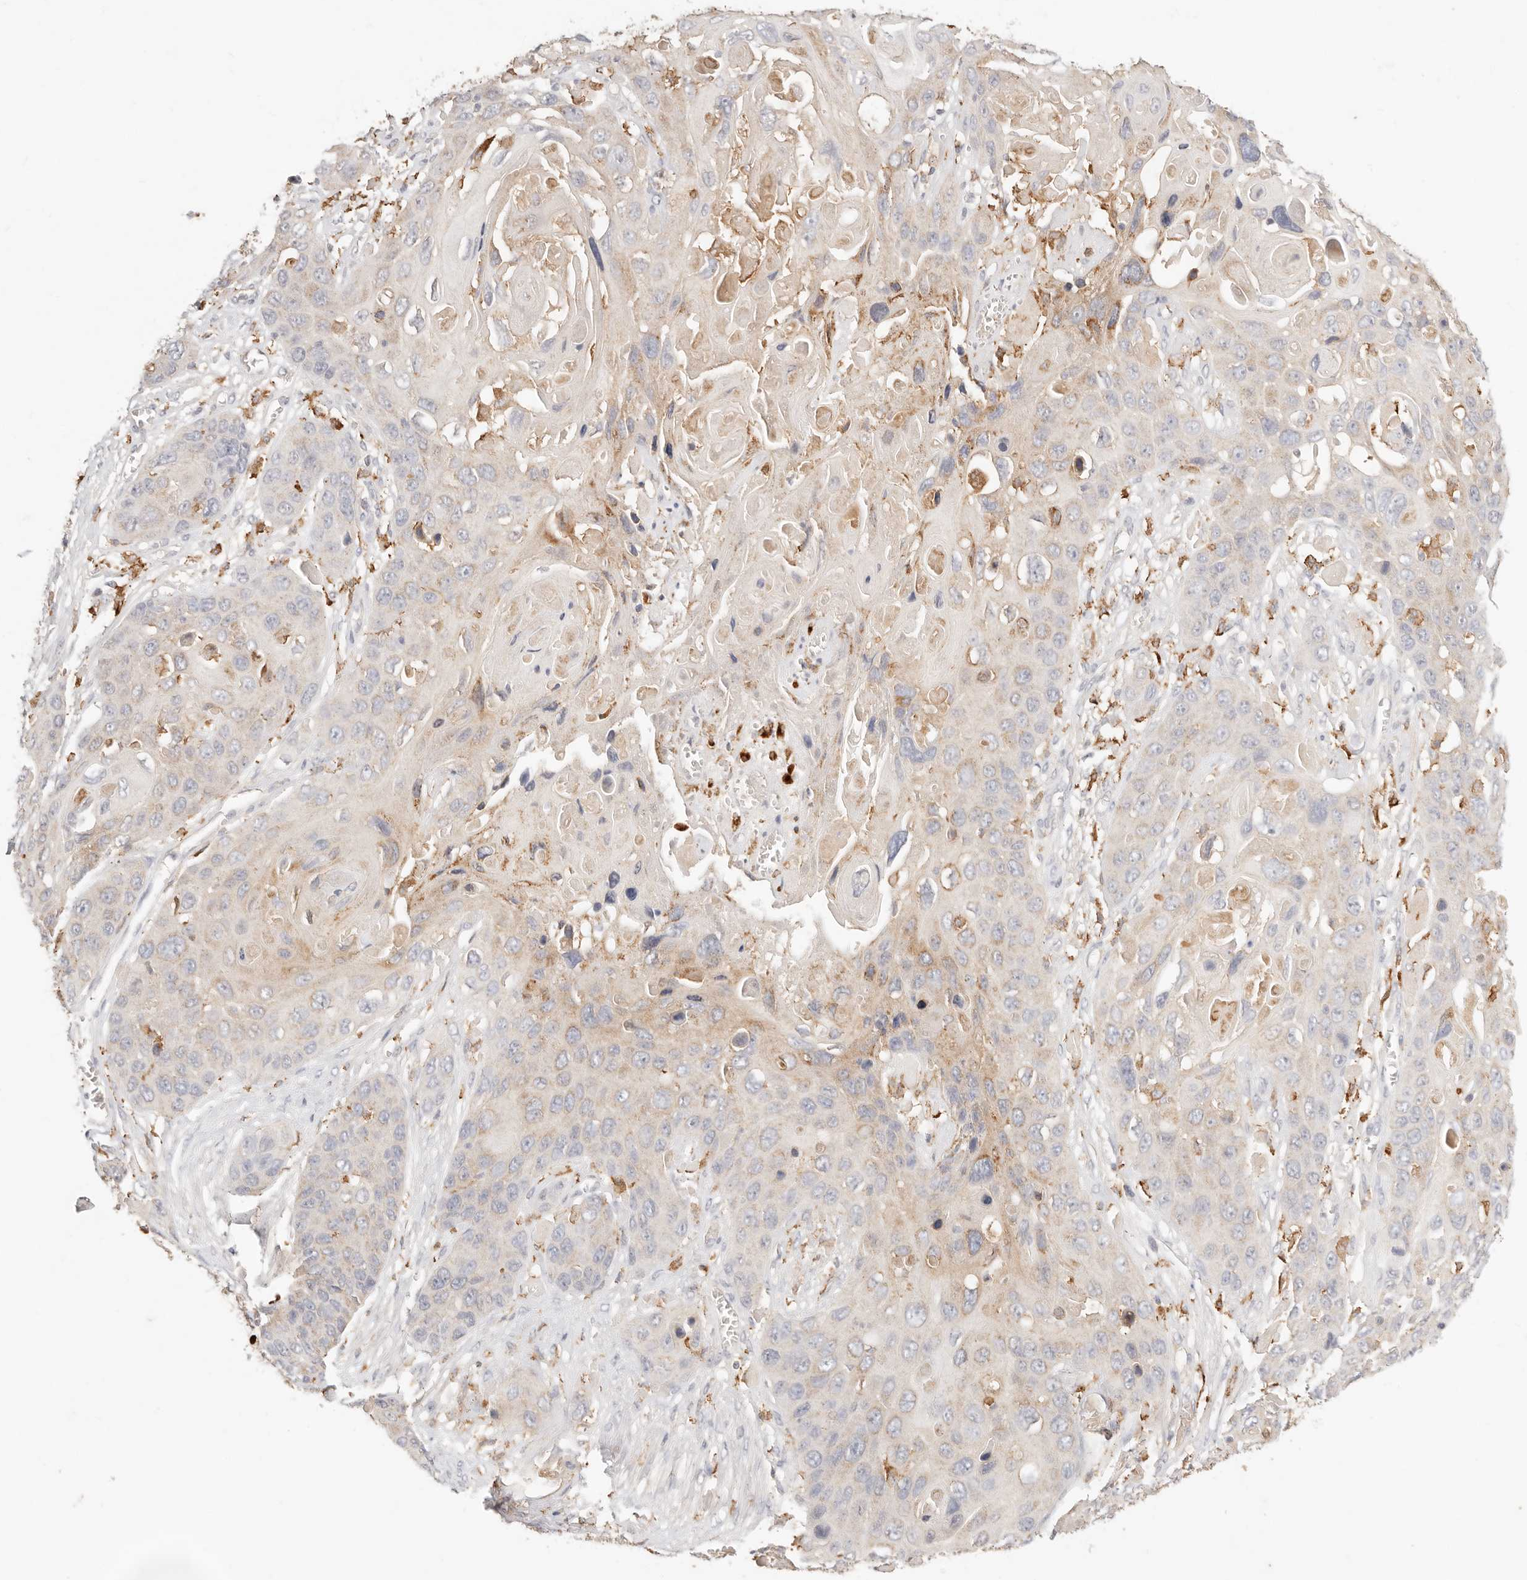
{"staining": {"intensity": "weak", "quantity": "25%-75%", "location": "cytoplasmic/membranous"}, "tissue": "skin cancer", "cell_type": "Tumor cells", "image_type": "cancer", "snomed": [{"axis": "morphology", "description": "Squamous cell carcinoma, NOS"}, {"axis": "topography", "description": "Skin"}], "caption": "A histopathology image showing weak cytoplasmic/membranous positivity in about 25%-75% of tumor cells in skin cancer (squamous cell carcinoma), as visualized by brown immunohistochemical staining.", "gene": "HK2", "patient": {"sex": "male", "age": 55}}